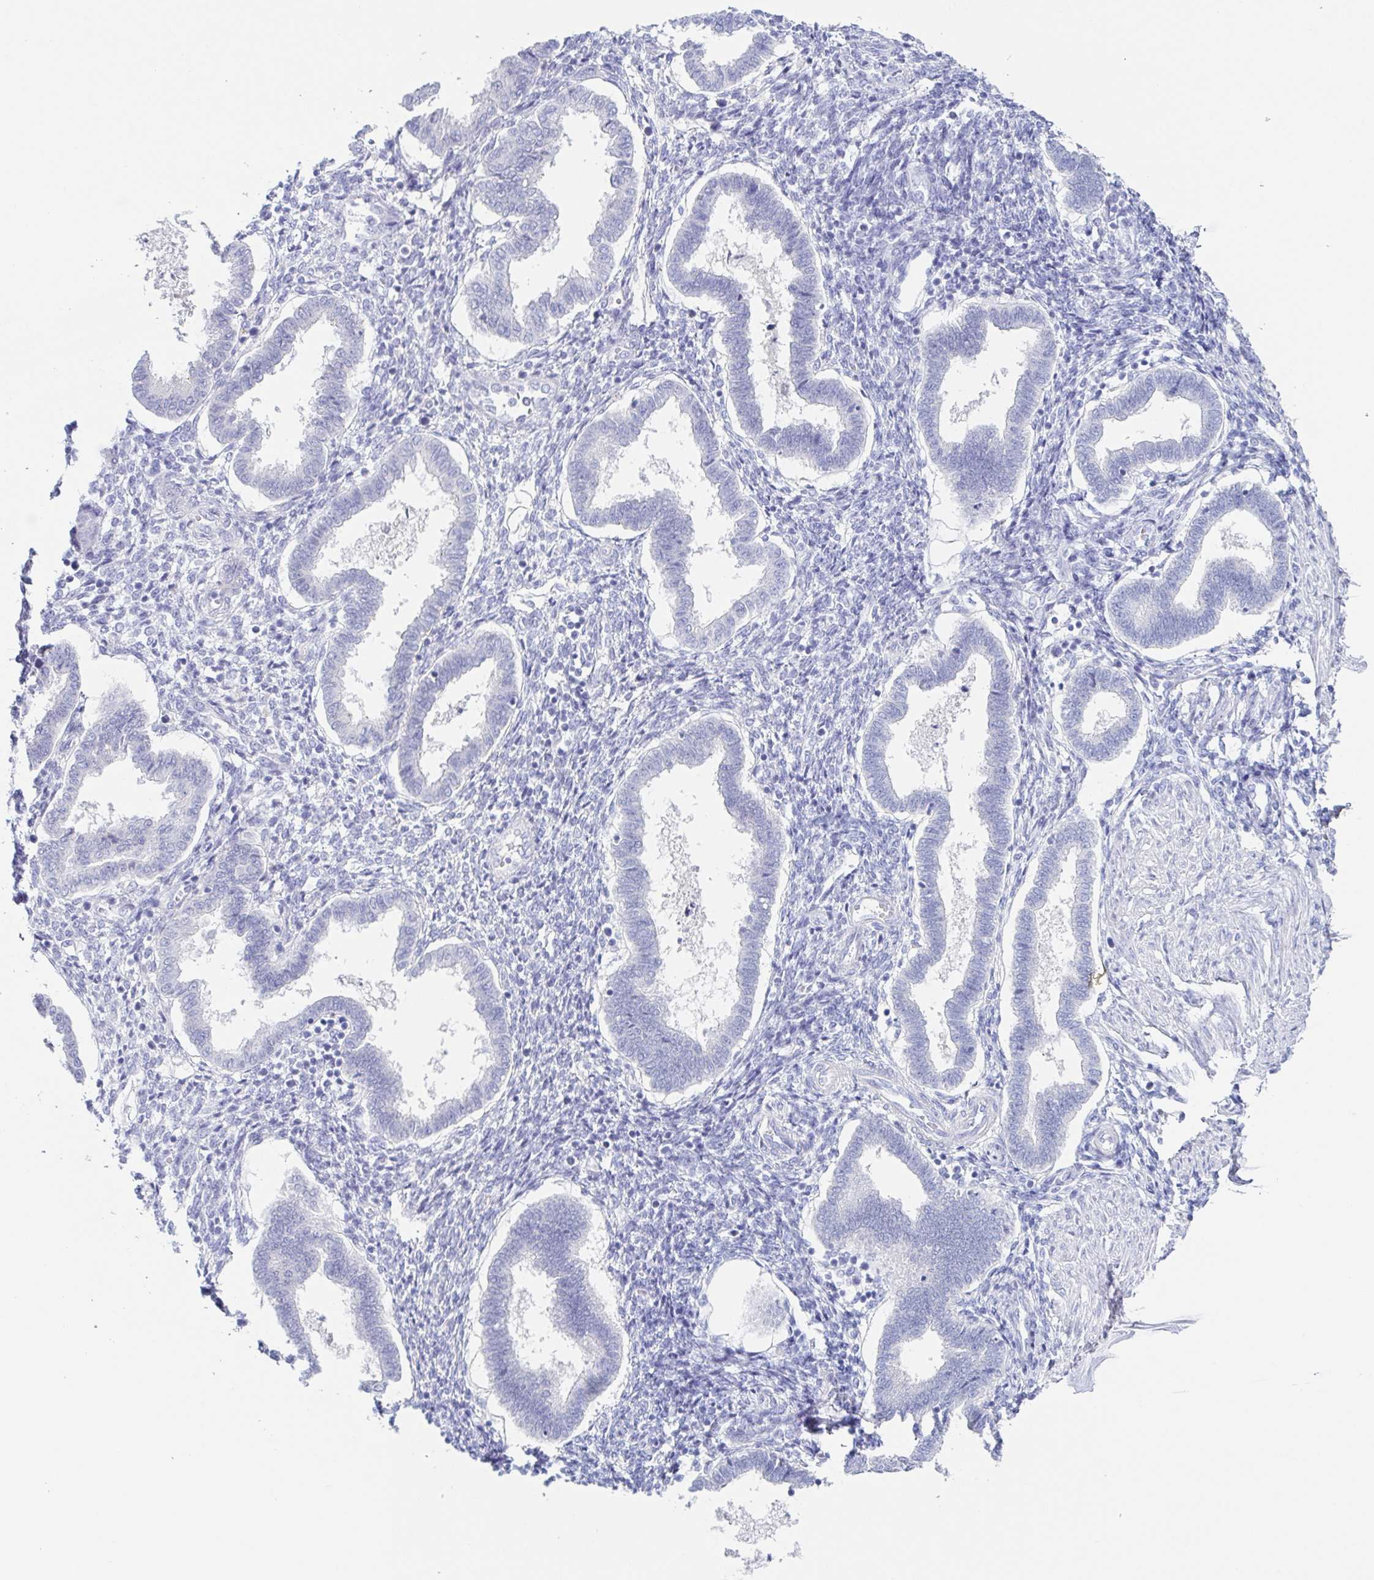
{"staining": {"intensity": "negative", "quantity": "none", "location": "none"}, "tissue": "endometrium", "cell_type": "Cells in endometrial stroma", "image_type": "normal", "snomed": [{"axis": "morphology", "description": "Normal tissue, NOS"}, {"axis": "topography", "description": "Endometrium"}], "caption": "A histopathology image of human endometrium is negative for staining in cells in endometrial stroma. (DAB immunohistochemistry (IHC), high magnification).", "gene": "HTR2A", "patient": {"sex": "female", "age": 24}}